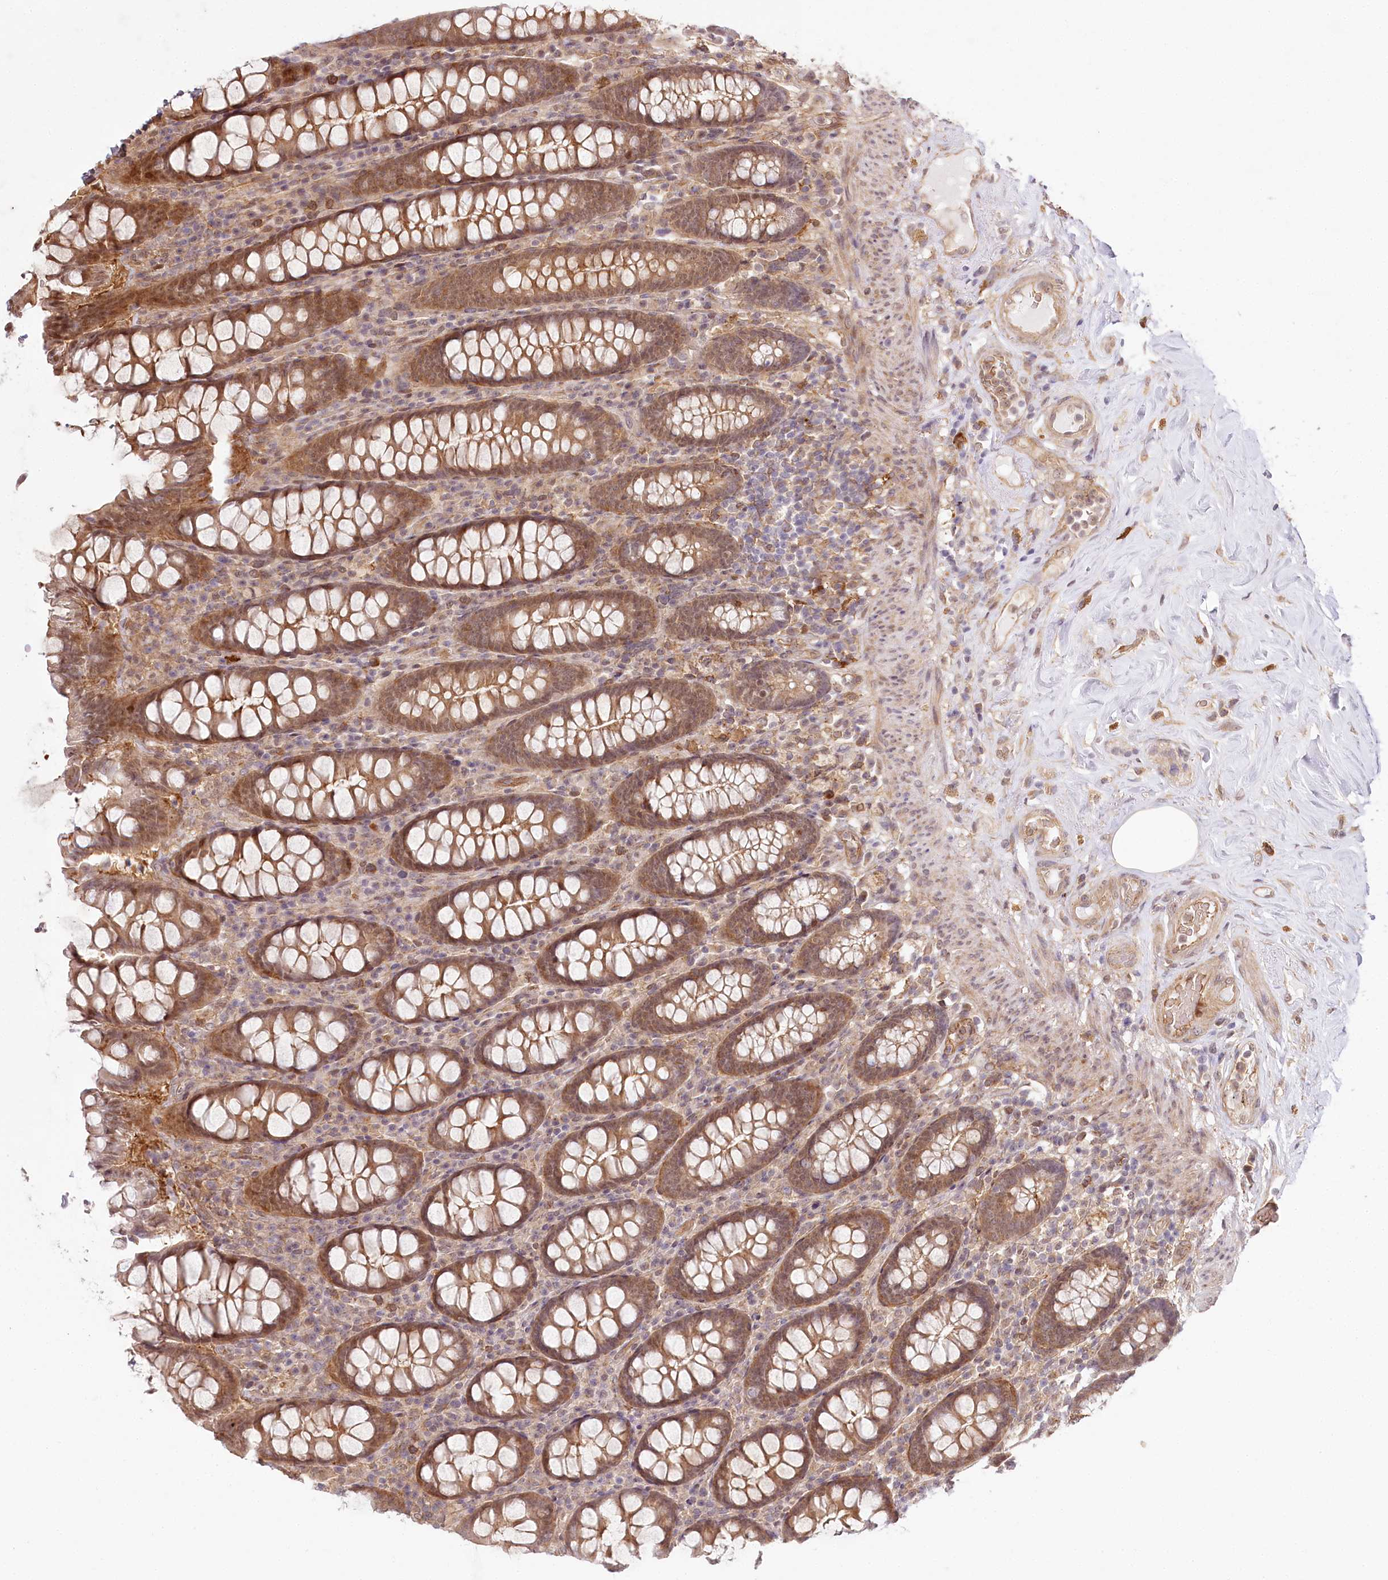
{"staining": {"intensity": "weak", "quantity": ">75%", "location": "cytoplasmic/membranous"}, "tissue": "colon", "cell_type": "Endothelial cells", "image_type": "normal", "snomed": [{"axis": "morphology", "description": "Normal tissue, NOS"}, {"axis": "topography", "description": "Colon"}], "caption": "A high-resolution histopathology image shows immunohistochemistry (IHC) staining of unremarkable colon, which shows weak cytoplasmic/membranous staining in about >75% of endothelial cells.", "gene": "TUBGCP2", "patient": {"sex": "female", "age": 79}}